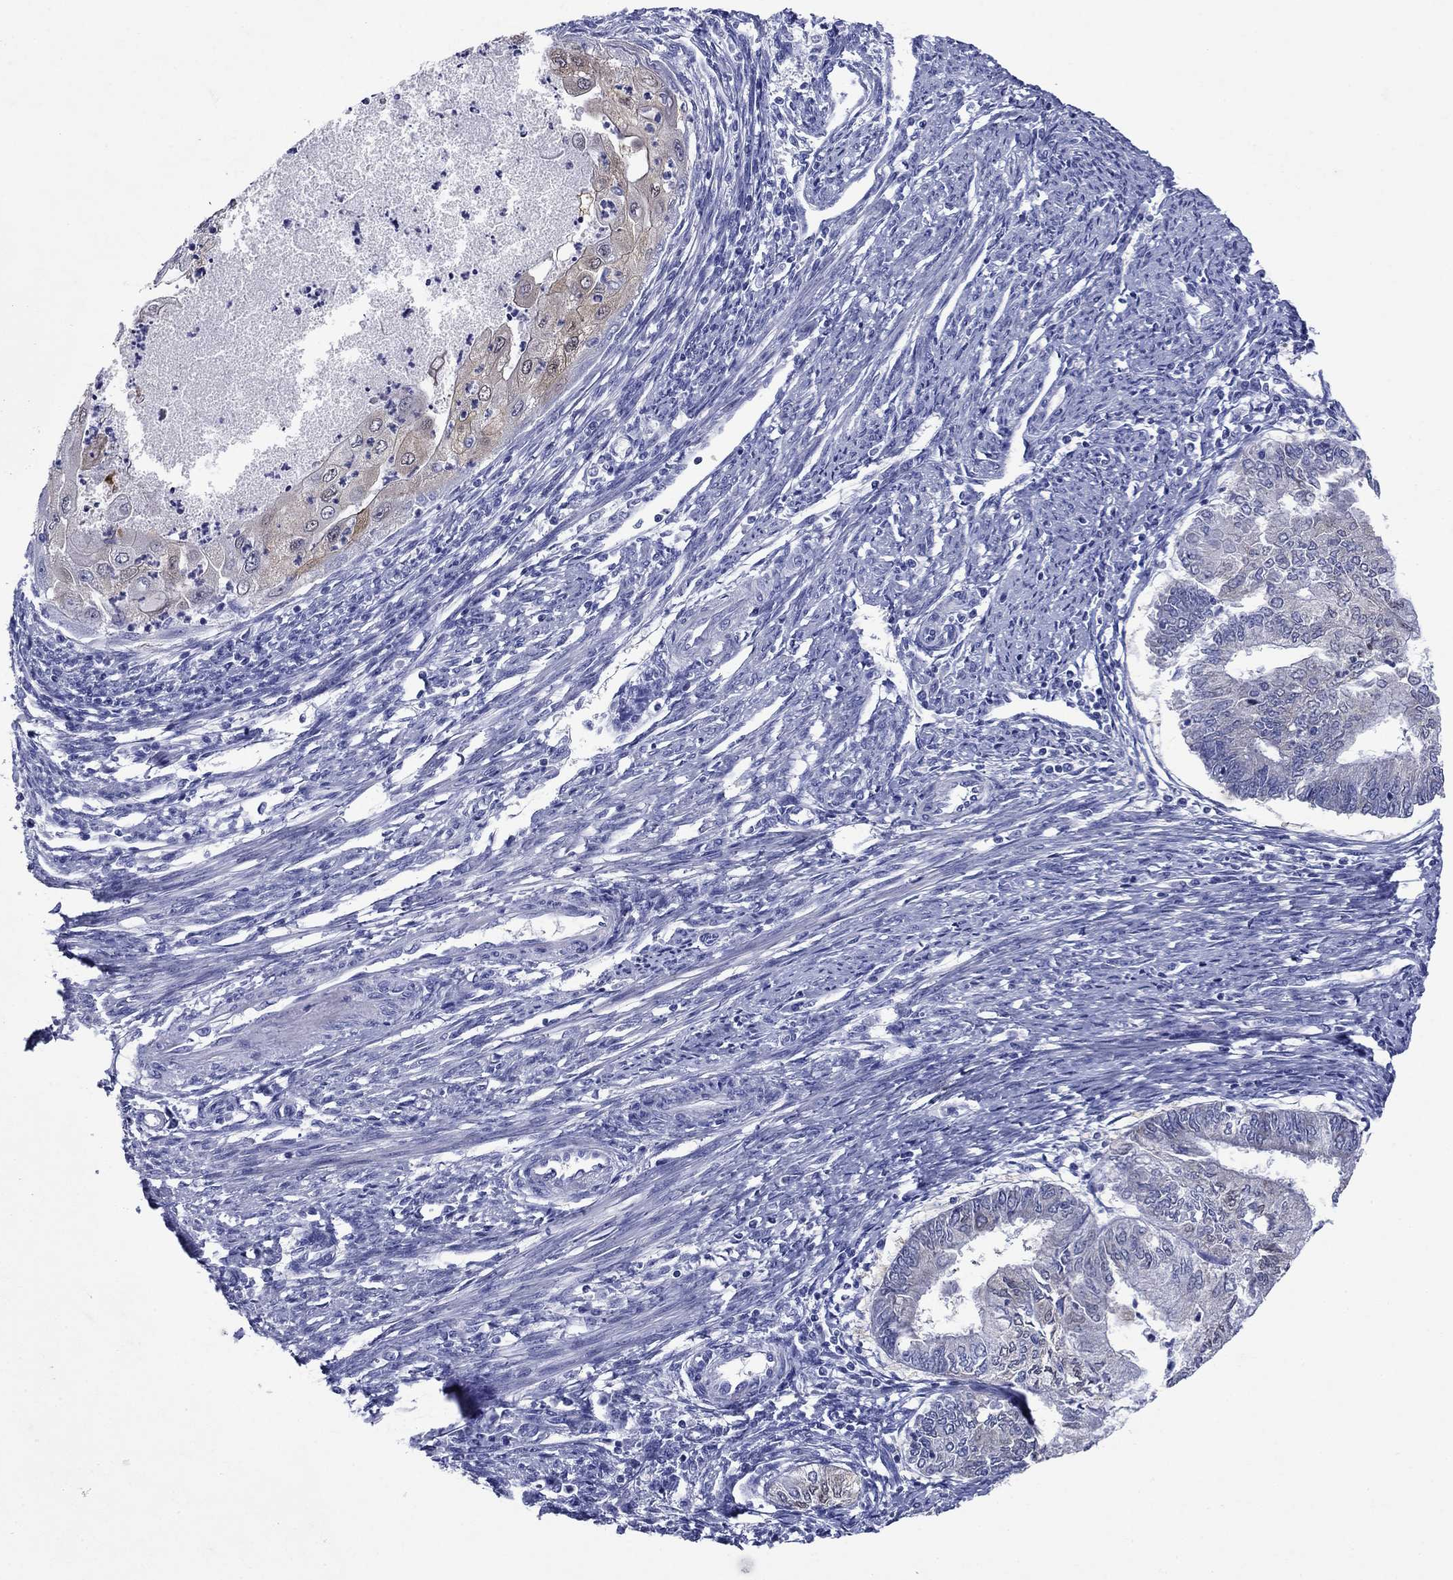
{"staining": {"intensity": "negative", "quantity": "none", "location": "none"}, "tissue": "endometrial cancer", "cell_type": "Tumor cells", "image_type": "cancer", "snomed": [{"axis": "morphology", "description": "Adenocarcinoma, NOS"}, {"axis": "topography", "description": "Endometrium"}], "caption": "The photomicrograph shows no staining of tumor cells in endometrial cancer.", "gene": "SULT2B1", "patient": {"sex": "female", "age": 59}}